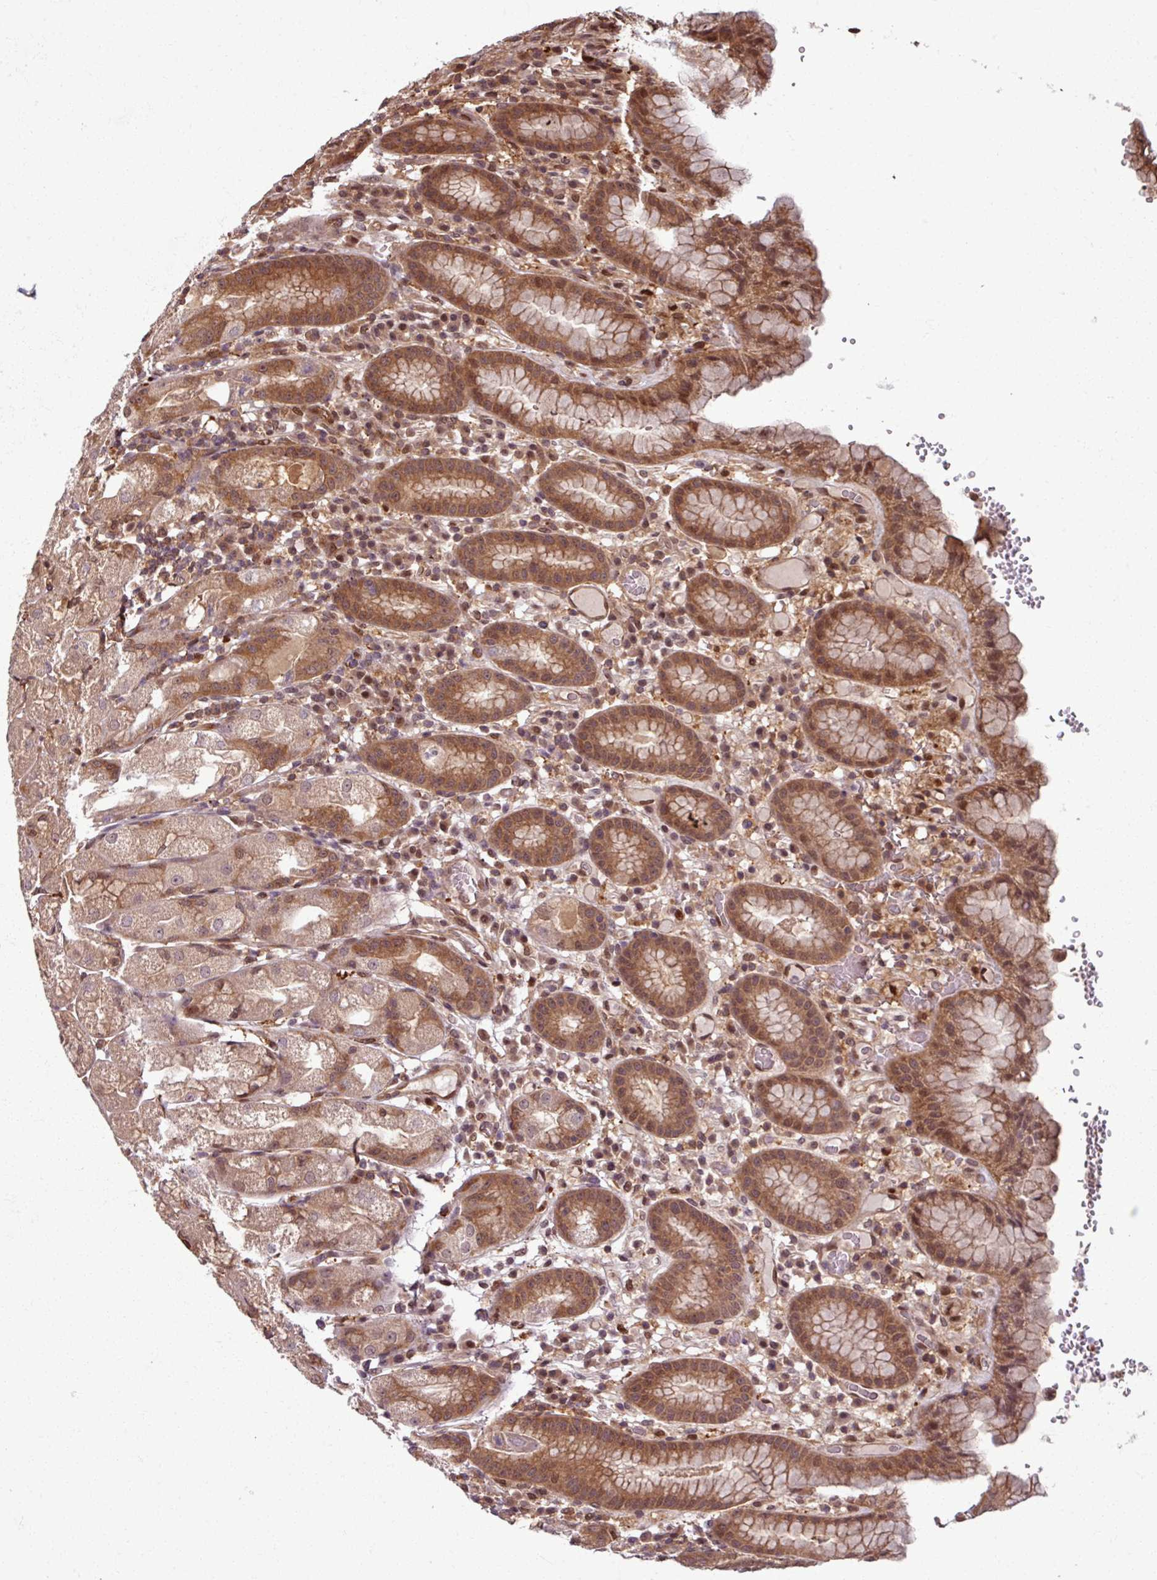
{"staining": {"intensity": "moderate", "quantity": ">75%", "location": "cytoplasmic/membranous,nuclear"}, "tissue": "stomach", "cell_type": "Glandular cells", "image_type": "normal", "snomed": [{"axis": "morphology", "description": "Normal tissue, NOS"}, {"axis": "topography", "description": "Stomach, upper"}], "caption": "Glandular cells show medium levels of moderate cytoplasmic/membranous,nuclear staining in about >75% of cells in benign human stomach. (DAB (3,3'-diaminobenzidine) IHC, brown staining for protein, blue staining for nuclei).", "gene": "KCTD11", "patient": {"sex": "male", "age": 52}}